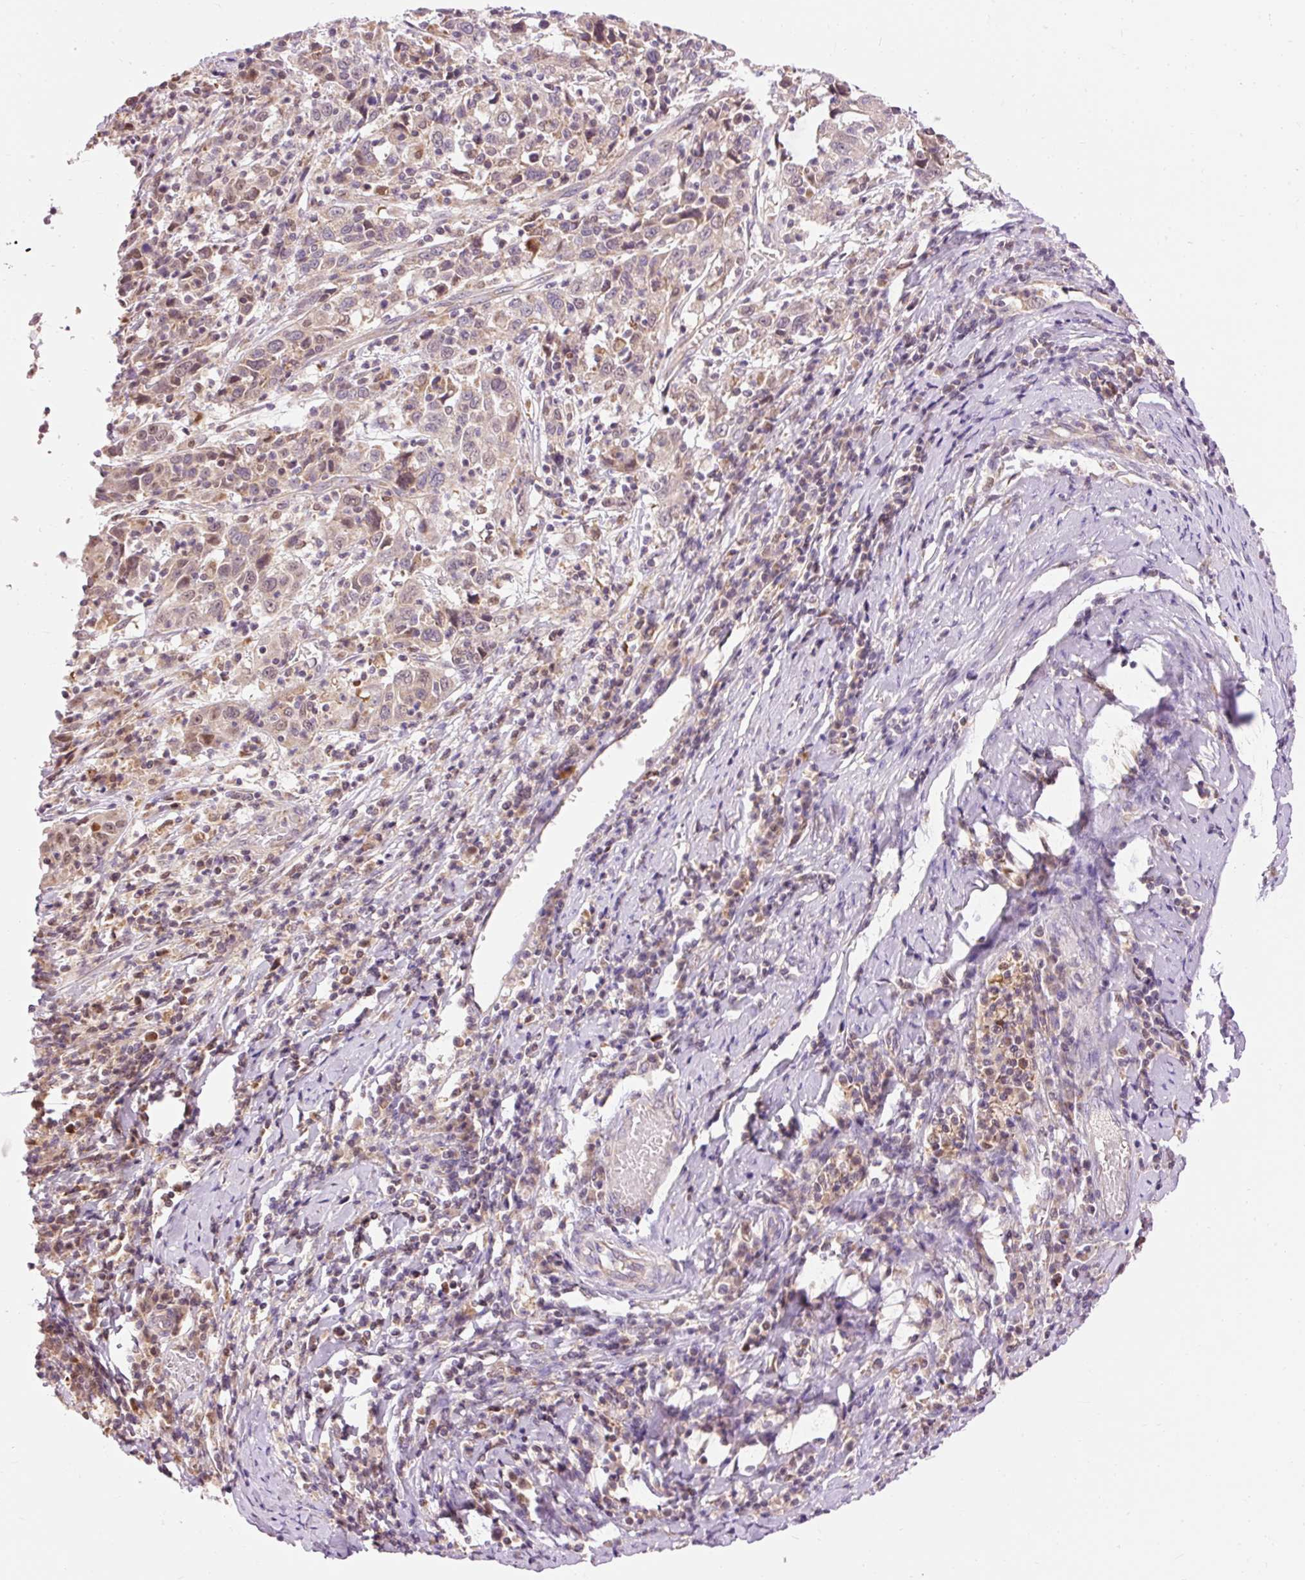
{"staining": {"intensity": "weak", "quantity": "<25%", "location": "nuclear"}, "tissue": "cervical cancer", "cell_type": "Tumor cells", "image_type": "cancer", "snomed": [{"axis": "morphology", "description": "Squamous cell carcinoma, NOS"}, {"axis": "topography", "description": "Cervix"}], "caption": "Micrograph shows no protein expression in tumor cells of cervical cancer (squamous cell carcinoma) tissue. The staining was performed using DAB to visualize the protein expression in brown, while the nuclei were stained in blue with hematoxylin (Magnification: 20x).", "gene": "IMMT", "patient": {"sex": "female", "age": 46}}